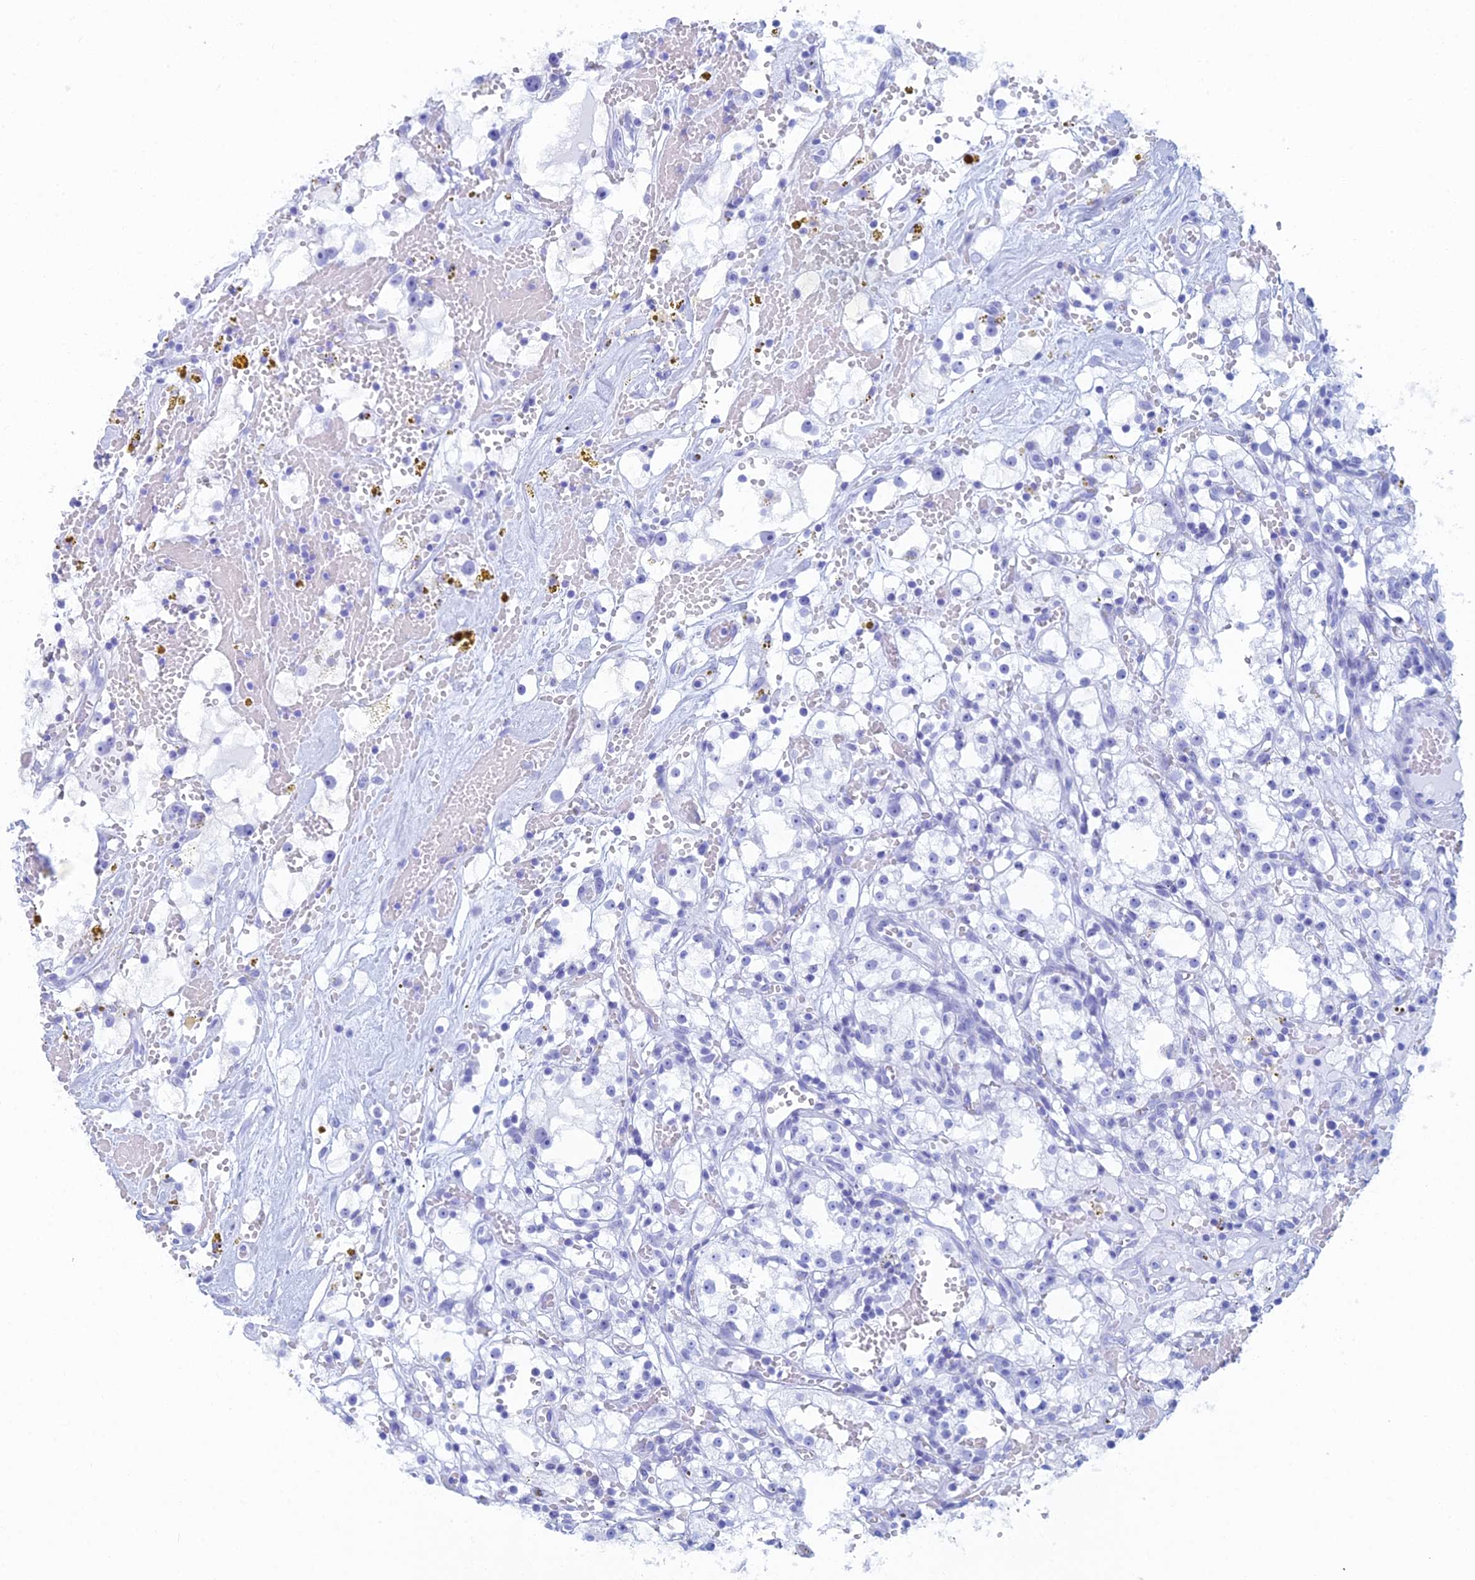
{"staining": {"intensity": "negative", "quantity": "none", "location": "none"}, "tissue": "renal cancer", "cell_type": "Tumor cells", "image_type": "cancer", "snomed": [{"axis": "morphology", "description": "Adenocarcinoma, NOS"}, {"axis": "topography", "description": "Kidney"}], "caption": "Human renal cancer stained for a protein using IHC shows no staining in tumor cells.", "gene": "FERD3L", "patient": {"sex": "male", "age": 56}}